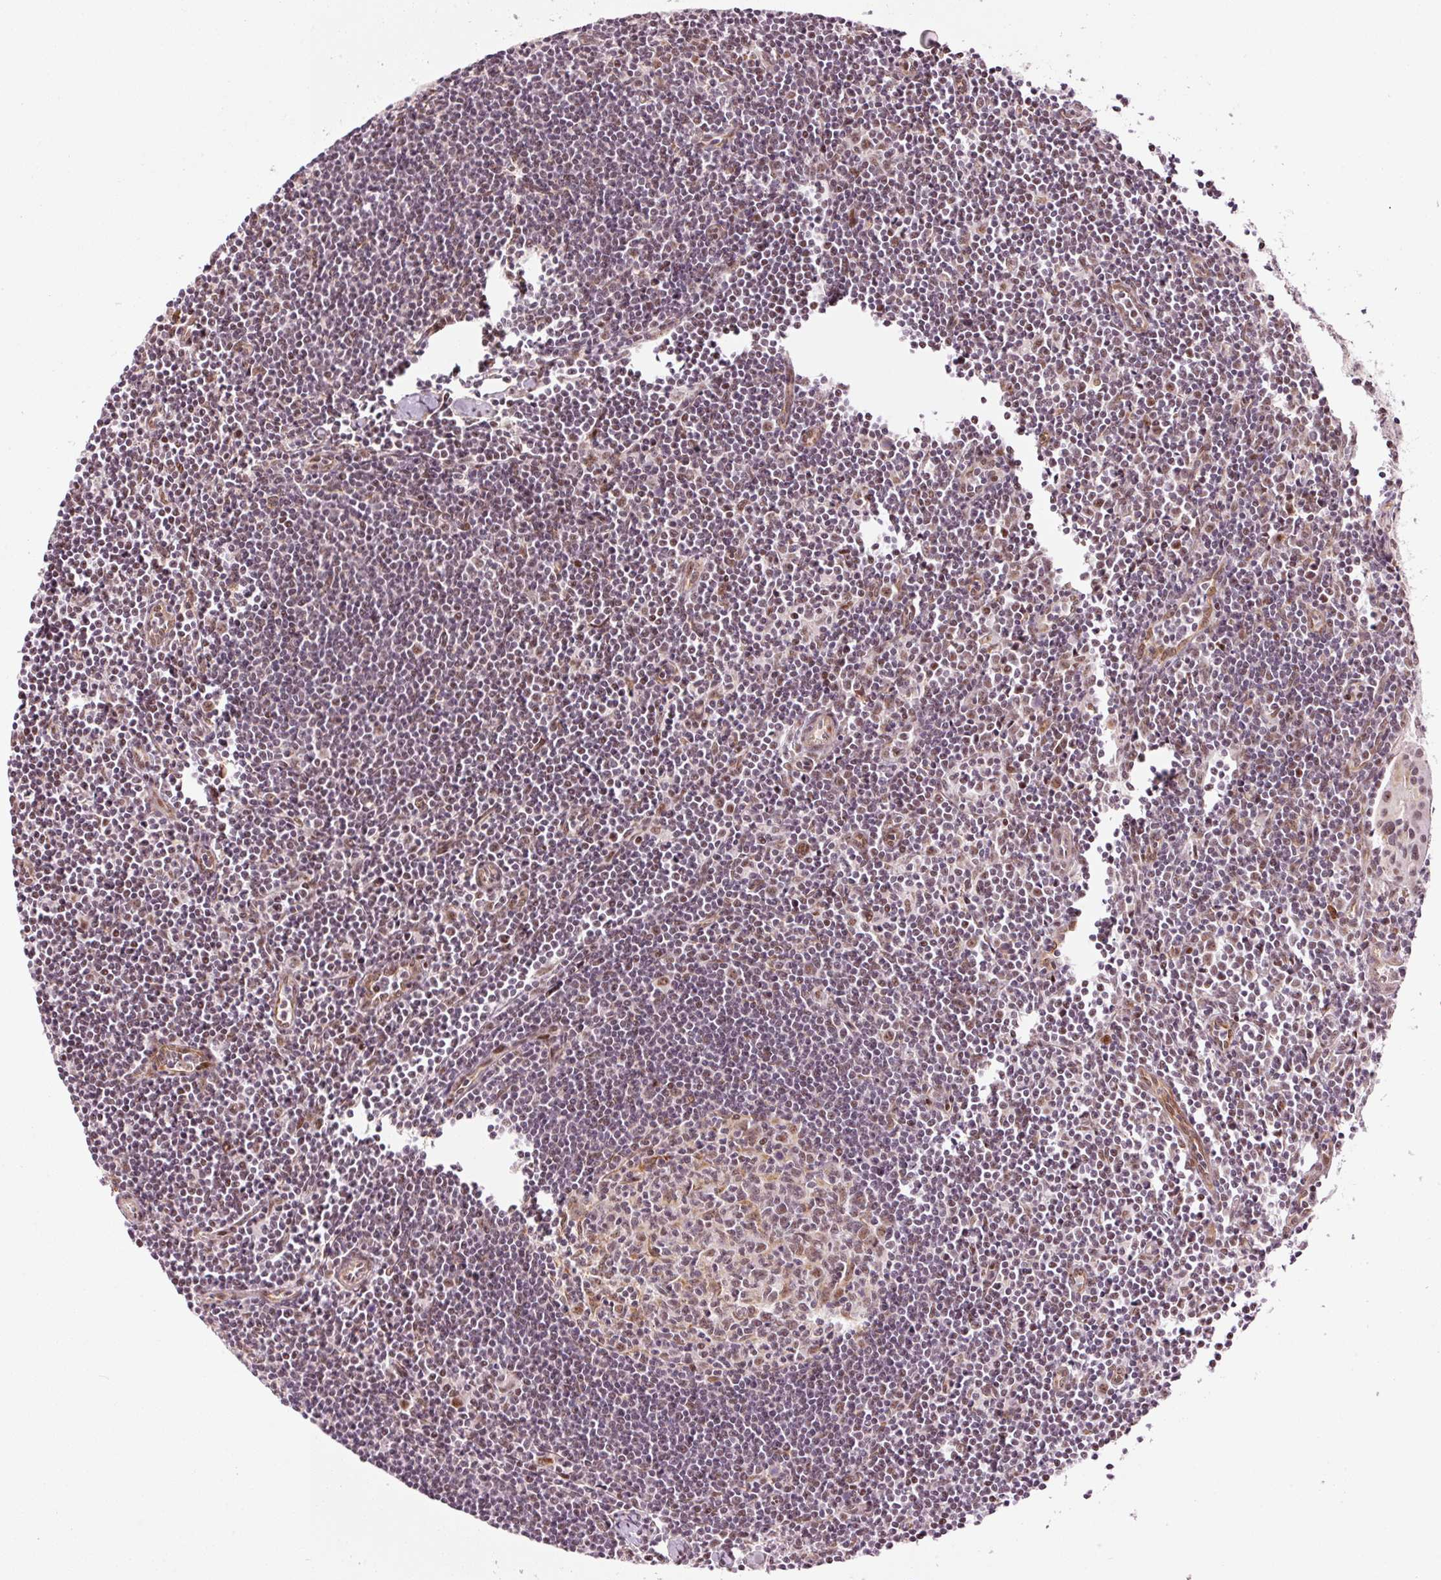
{"staining": {"intensity": "weak", "quantity": "25%-75%", "location": "cytoplasmic/membranous,nuclear"}, "tissue": "lymph node", "cell_type": "Germinal center cells", "image_type": "normal", "snomed": [{"axis": "morphology", "description": "Normal tissue, NOS"}, {"axis": "topography", "description": "Lymph node"}], "caption": "Weak cytoplasmic/membranous,nuclear protein staining is present in approximately 25%-75% of germinal center cells in lymph node. (Brightfield microscopy of DAB IHC at high magnification).", "gene": "ANKRD20A1", "patient": {"sex": "female", "age": 29}}